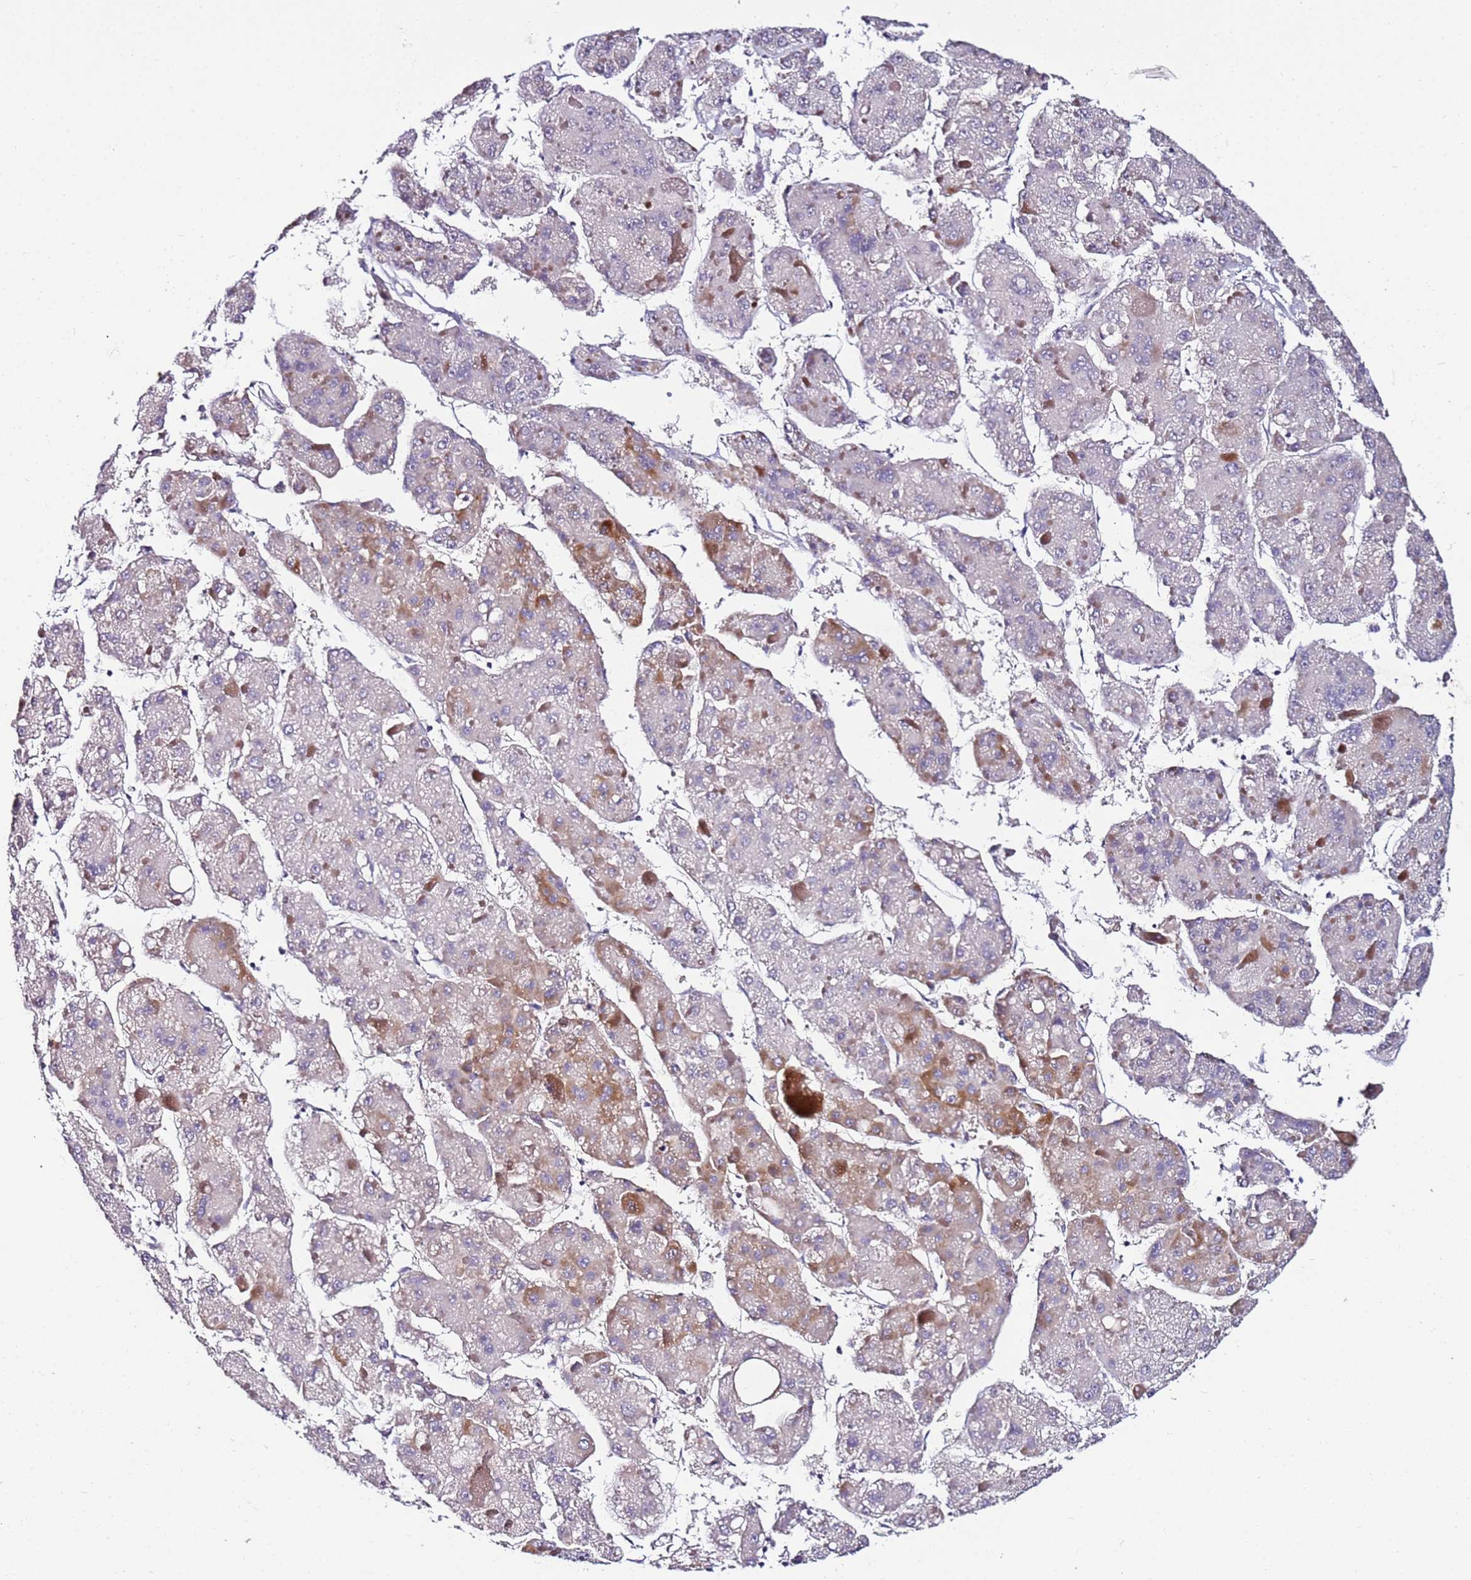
{"staining": {"intensity": "moderate", "quantity": "<25%", "location": "cytoplasmic/membranous"}, "tissue": "liver cancer", "cell_type": "Tumor cells", "image_type": "cancer", "snomed": [{"axis": "morphology", "description": "Carcinoma, Hepatocellular, NOS"}, {"axis": "topography", "description": "Liver"}], "caption": "Moderate cytoplasmic/membranous expression is present in approximately <25% of tumor cells in liver hepatocellular carcinoma. (Brightfield microscopy of DAB IHC at high magnification).", "gene": "SRRM5", "patient": {"sex": "female", "age": 73}}